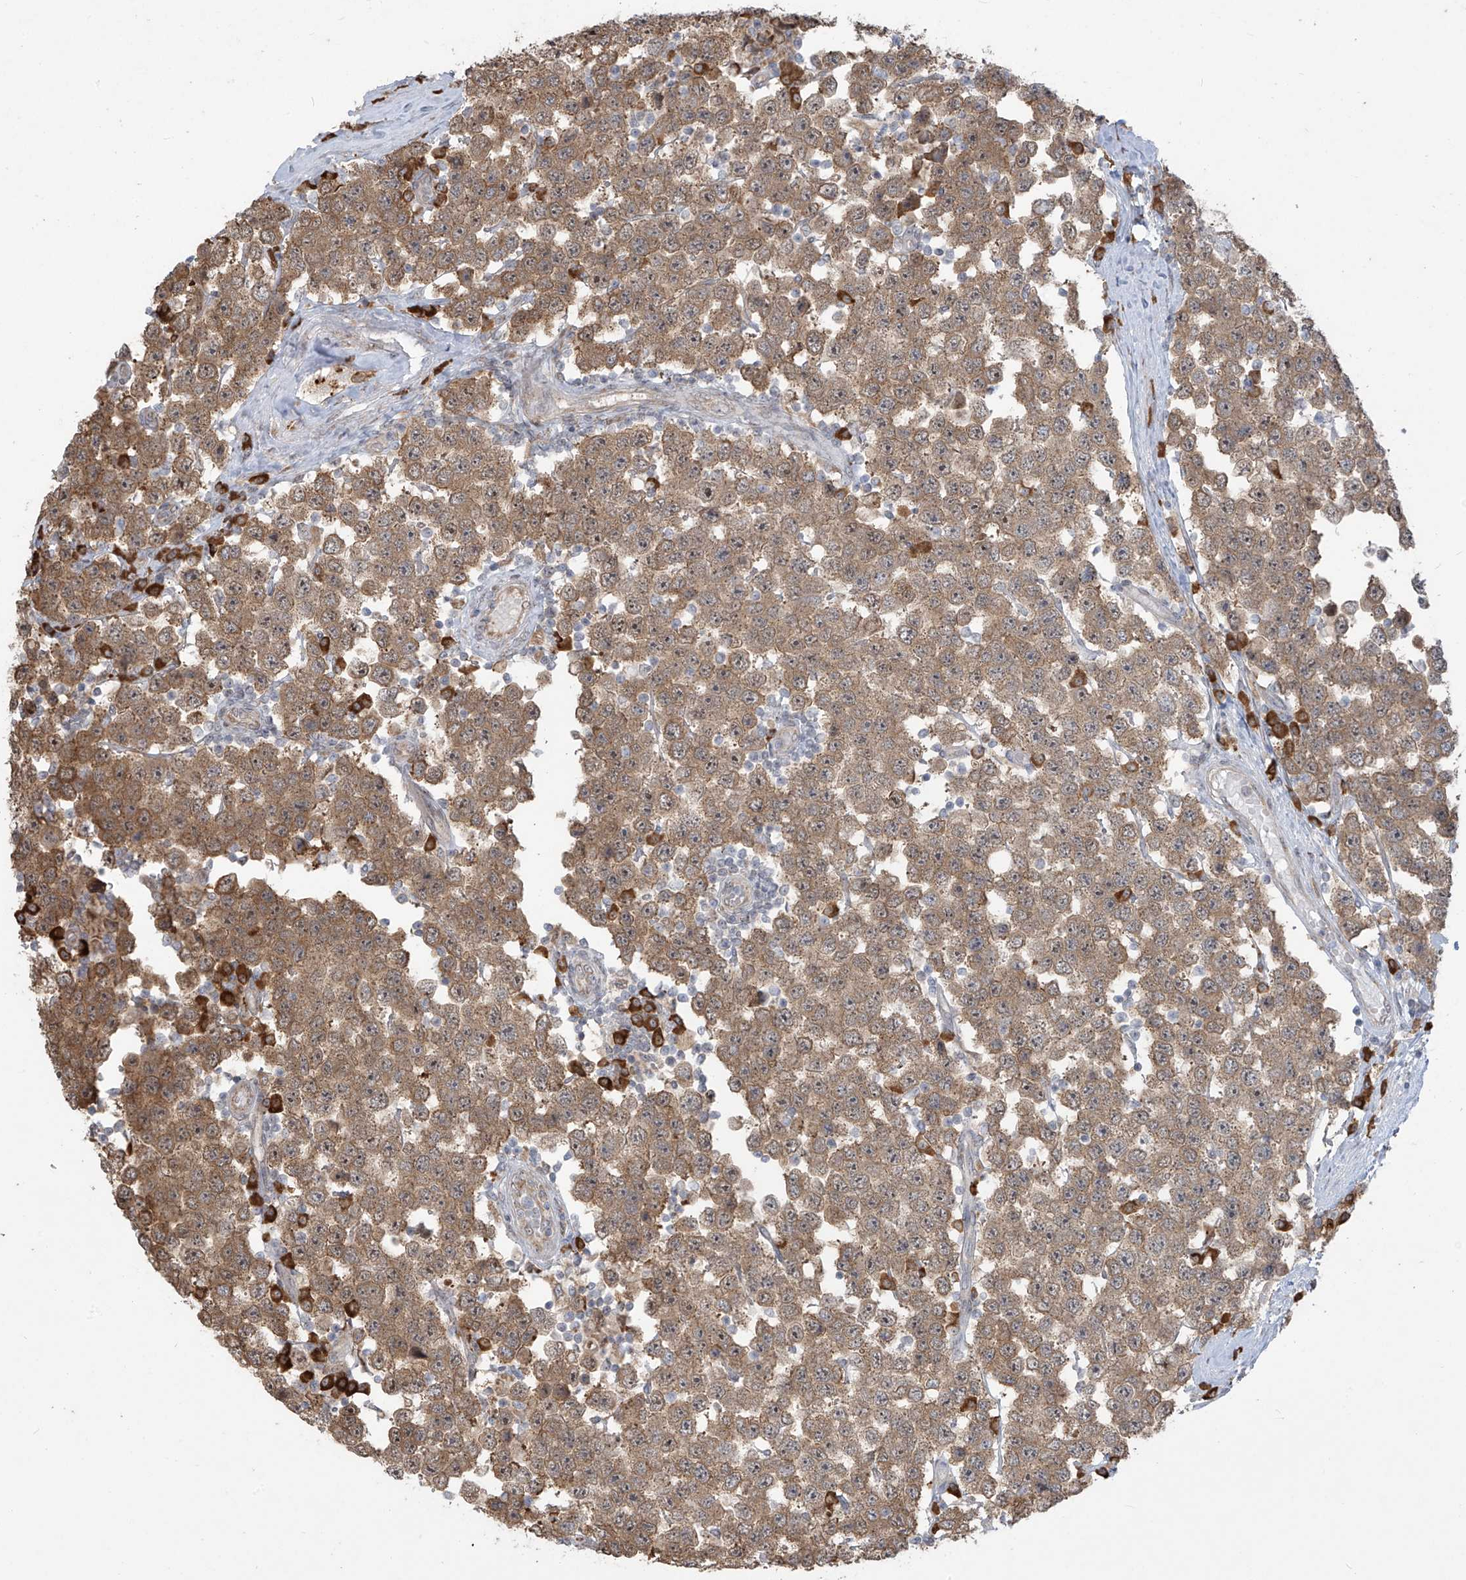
{"staining": {"intensity": "moderate", "quantity": ">75%", "location": "cytoplasmic/membranous"}, "tissue": "testis cancer", "cell_type": "Tumor cells", "image_type": "cancer", "snomed": [{"axis": "morphology", "description": "Seminoma, NOS"}, {"axis": "topography", "description": "Testis"}], "caption": "Seminoma (testis) stained with a protein marker displays moderate staining in tumor cells.", "gene": "PLEKHM3", "patient": {"sex": "male", "age": 28}}